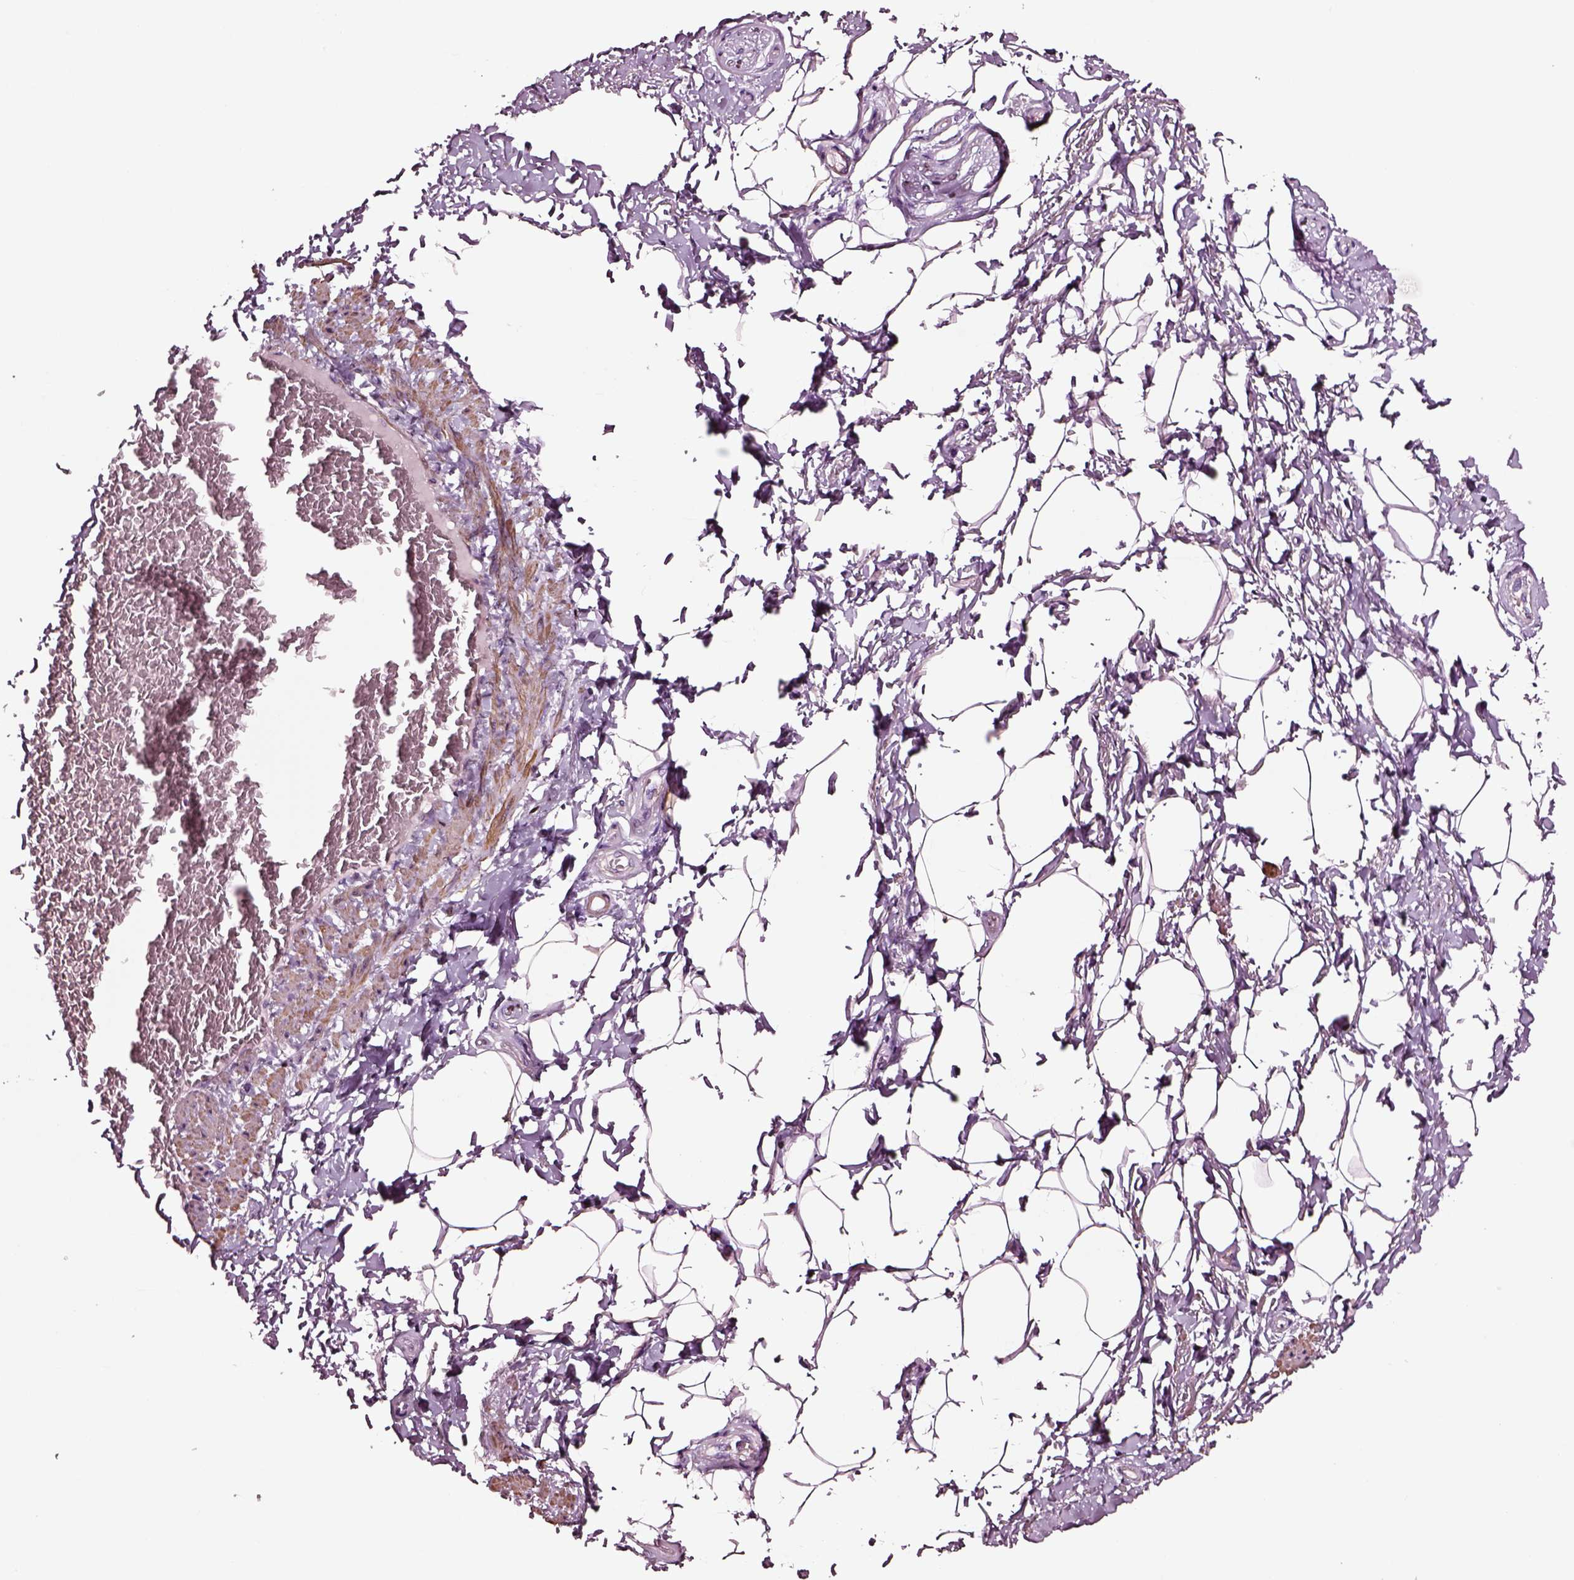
{"staining": {"intensity": "negative", "quantity": "none", "location": "none"}, "tissue": "adipose tissue", "cell_type": "Adipocytes", "image_type": "normal", "snomed": [{"axis": "morphology", "description": "Normal tissue, NOS"}, {"axis": "topography", "description": "Peripheral nerve tissue"}], "caption": "DAB immunohistochemical staining of normal human adipose tissue demonstrates no significant positivity in adipocytes.", "gene": "SOX10", "patient": {"sex": "male", "age": 51}}